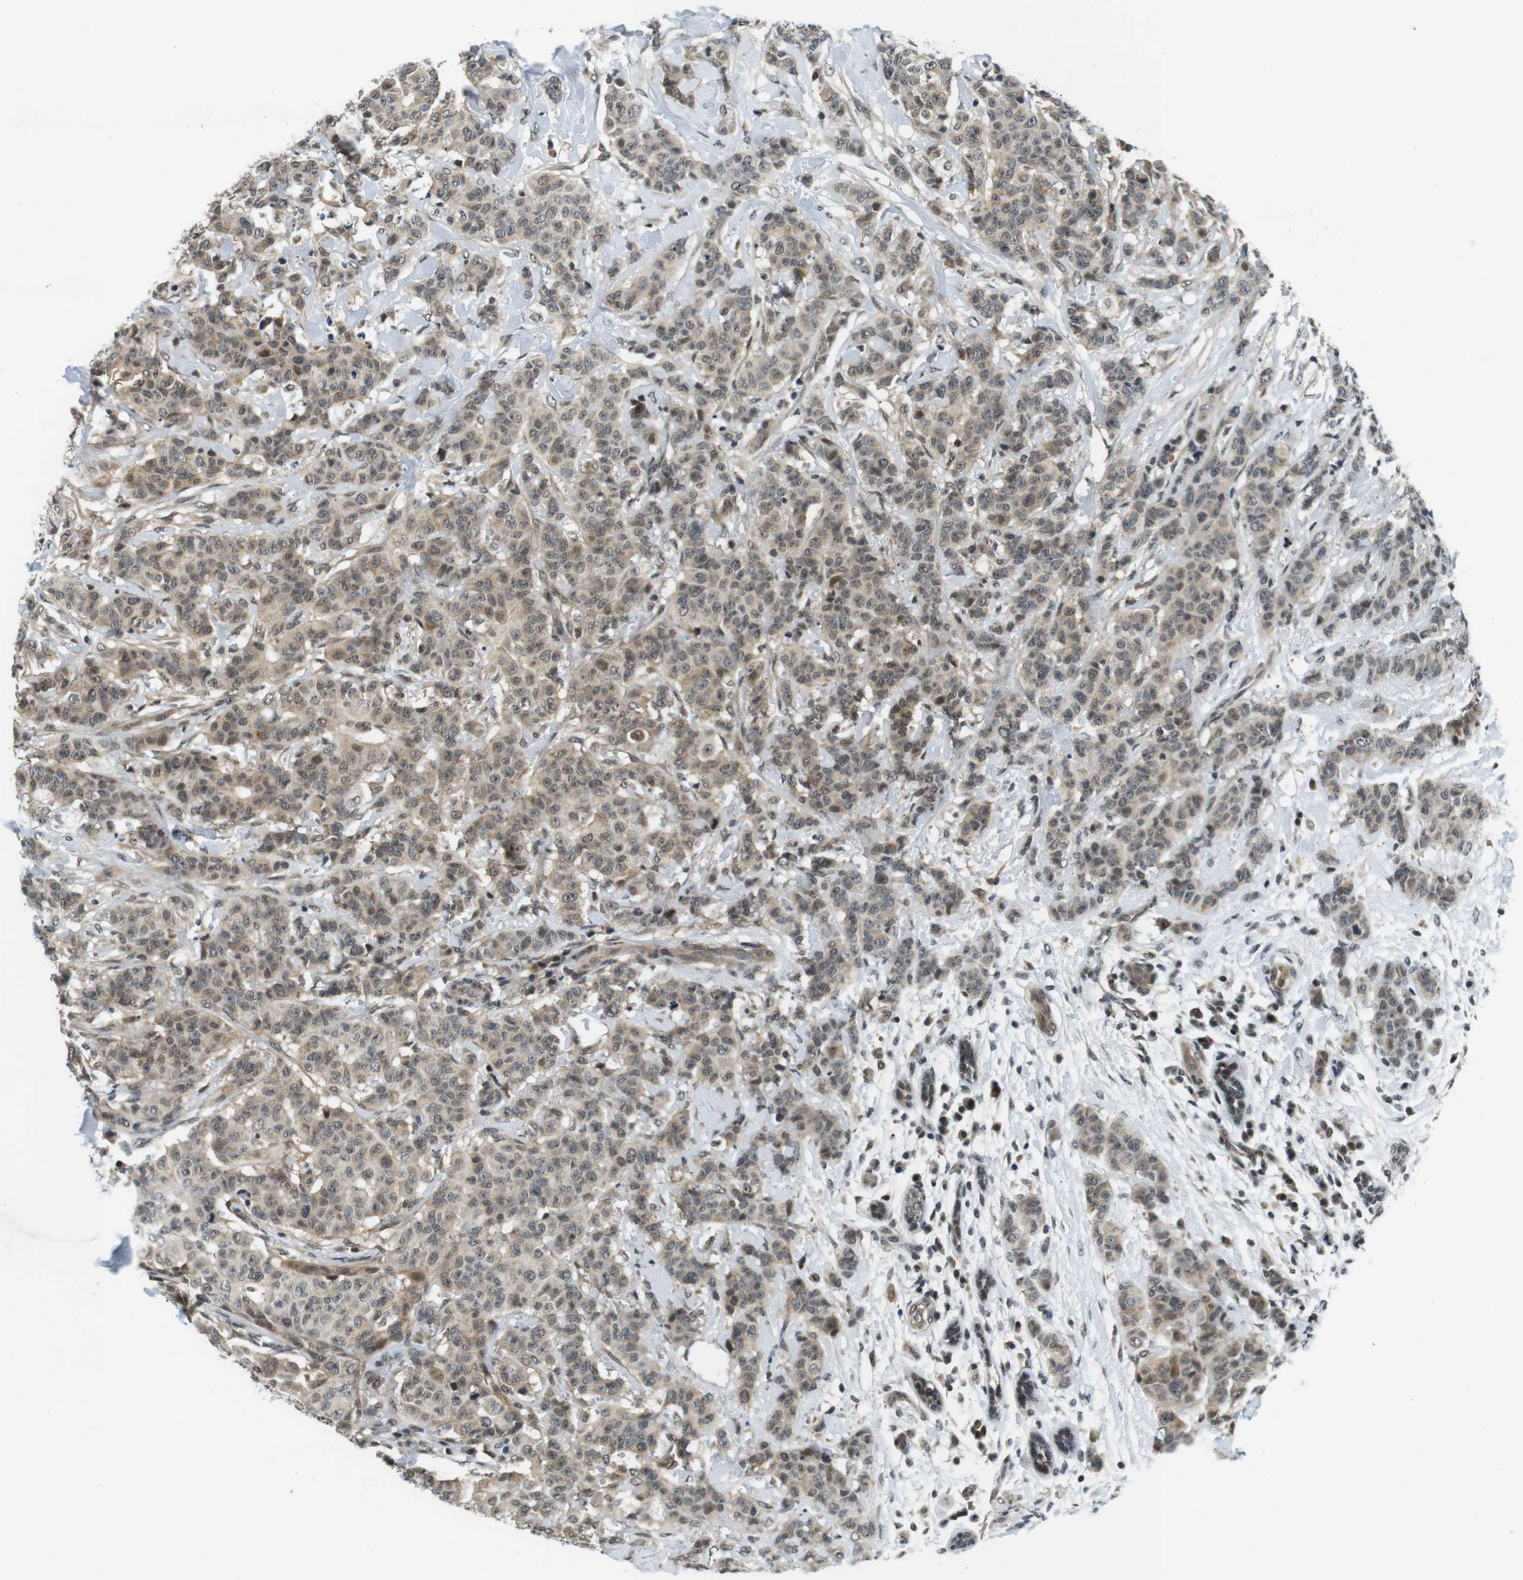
{"staining": {"intensity": "weak", "quantity": ">75%", "location": "cytoplasmic/membranous,nuclear"}, "tissue": "breast cancer", "cell_type": "Tumor cells", "image_type": "cancer", "snomed": [{"axis": "morphology", "description": "Normal tissue, NOS"}, {"axis": "morphology", "description": "Duct carcinoma"}, {"axis": "topography", "description": "Breast"}], "caption": "An image of human infiltrating ductal carcinoma (breast) stained for a protein exhibits weak cytoplasmic/membranous and nuclear brown staining in tumor cells. (DAB IHC, brown staining for protein, blue staining for nuclei).", "gene": "BRD4", "patient": {"sex": "female", "age": 40}}